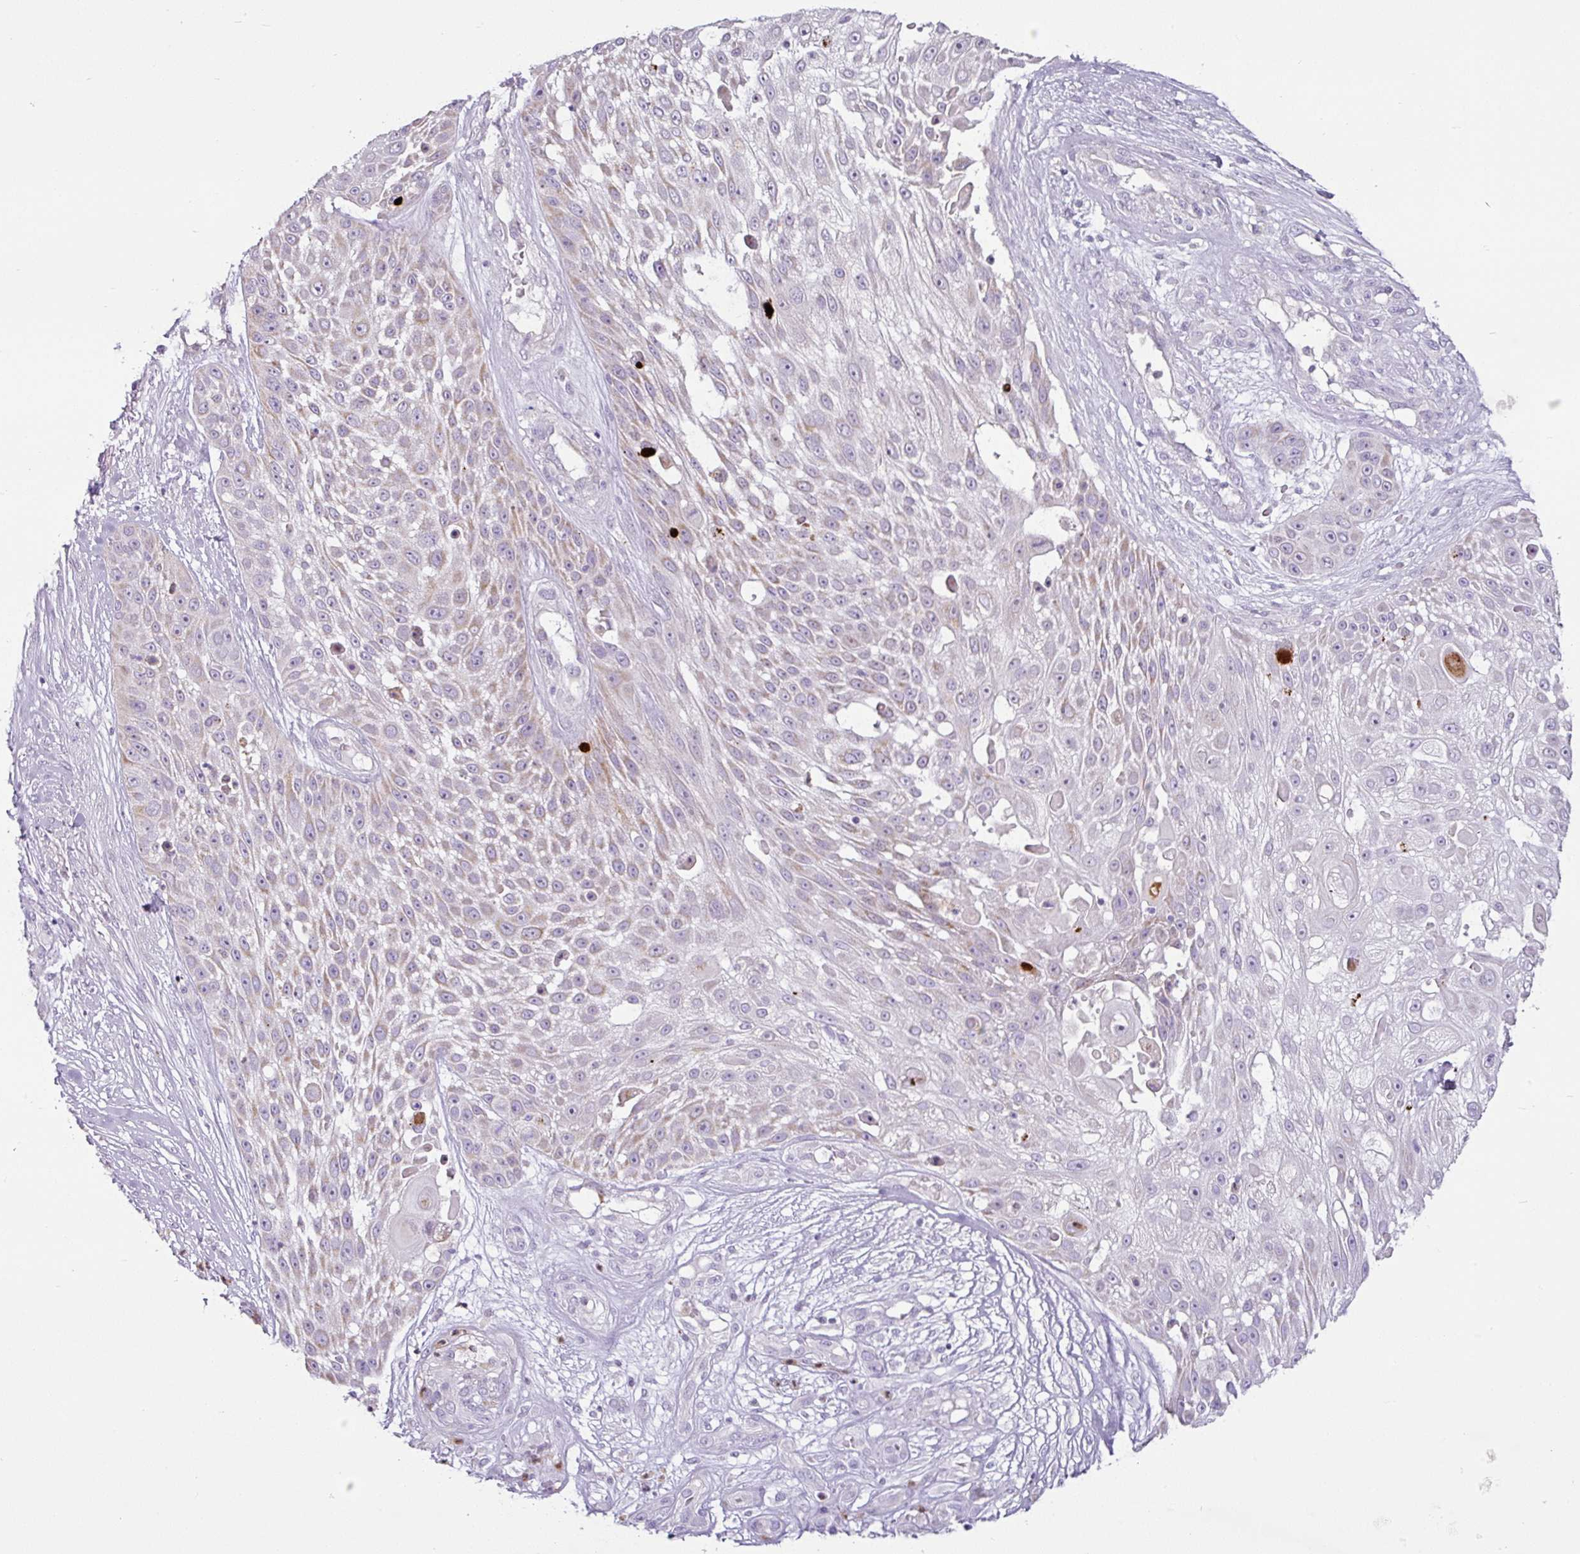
{"staining": {"intensity": "weak", "quantity": "<25%", "location": "cytoplasmic/membranous"}, "tissue": "skin cancer", "cell_type": "Tumor cells", "image_type": "cancer", "snomed": [{"axis": "morphology", "description": "Squamous cell carcinoma, NOS"}, {"axis": "topography", "description": "Skin"}], "caption": "IHC micrograph of neoplastic tissue: human skin cancer stained with DAB (3,3'-diaminobenzidine) reveals no significant protein expression in tumor cells.", "gene": "HMCN2", "patient": {"sex": "female", "age": 86}}